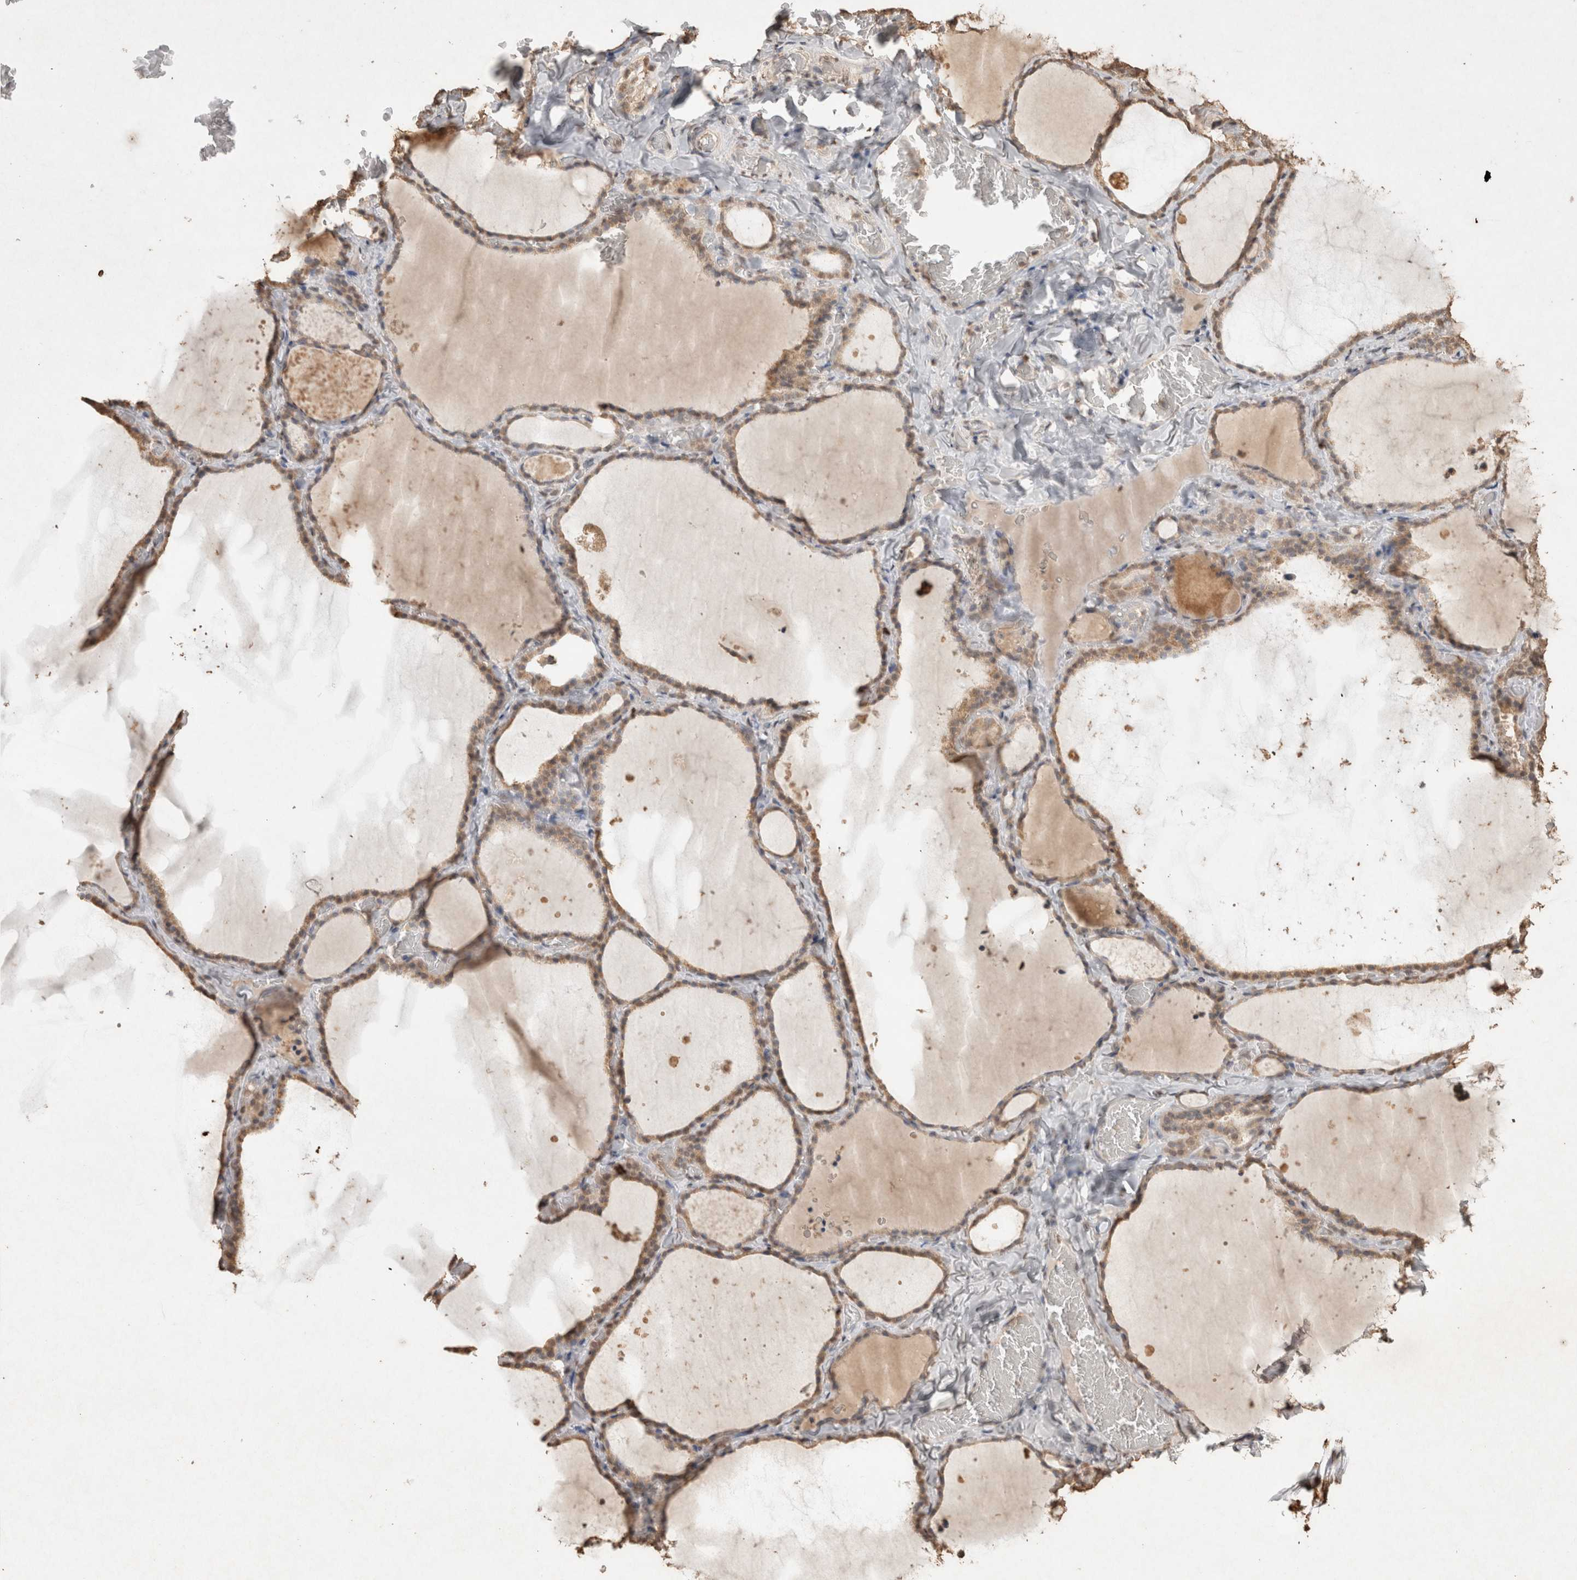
{"staining": {"intensity": "weak", "quantity": ">75%", "location": "cytoplasmic/membranous,nuclear"}, "tissue": "thyroid gland", "cell_type": "Glandular cells", "image_type": "normal", "snomed": [{"axis": "morphology", "description": "Normal tissue, NOS"}, {"axis": "topography", "description": "Thyroid gland"}], "caption": "A brown stain shows weak cytoplasmic/membranous,nuclear positivity of a protein in glandular cells of benign thyroid gland.", "gene": "MLX", "patient": {"sex": "female", "age": 22}}